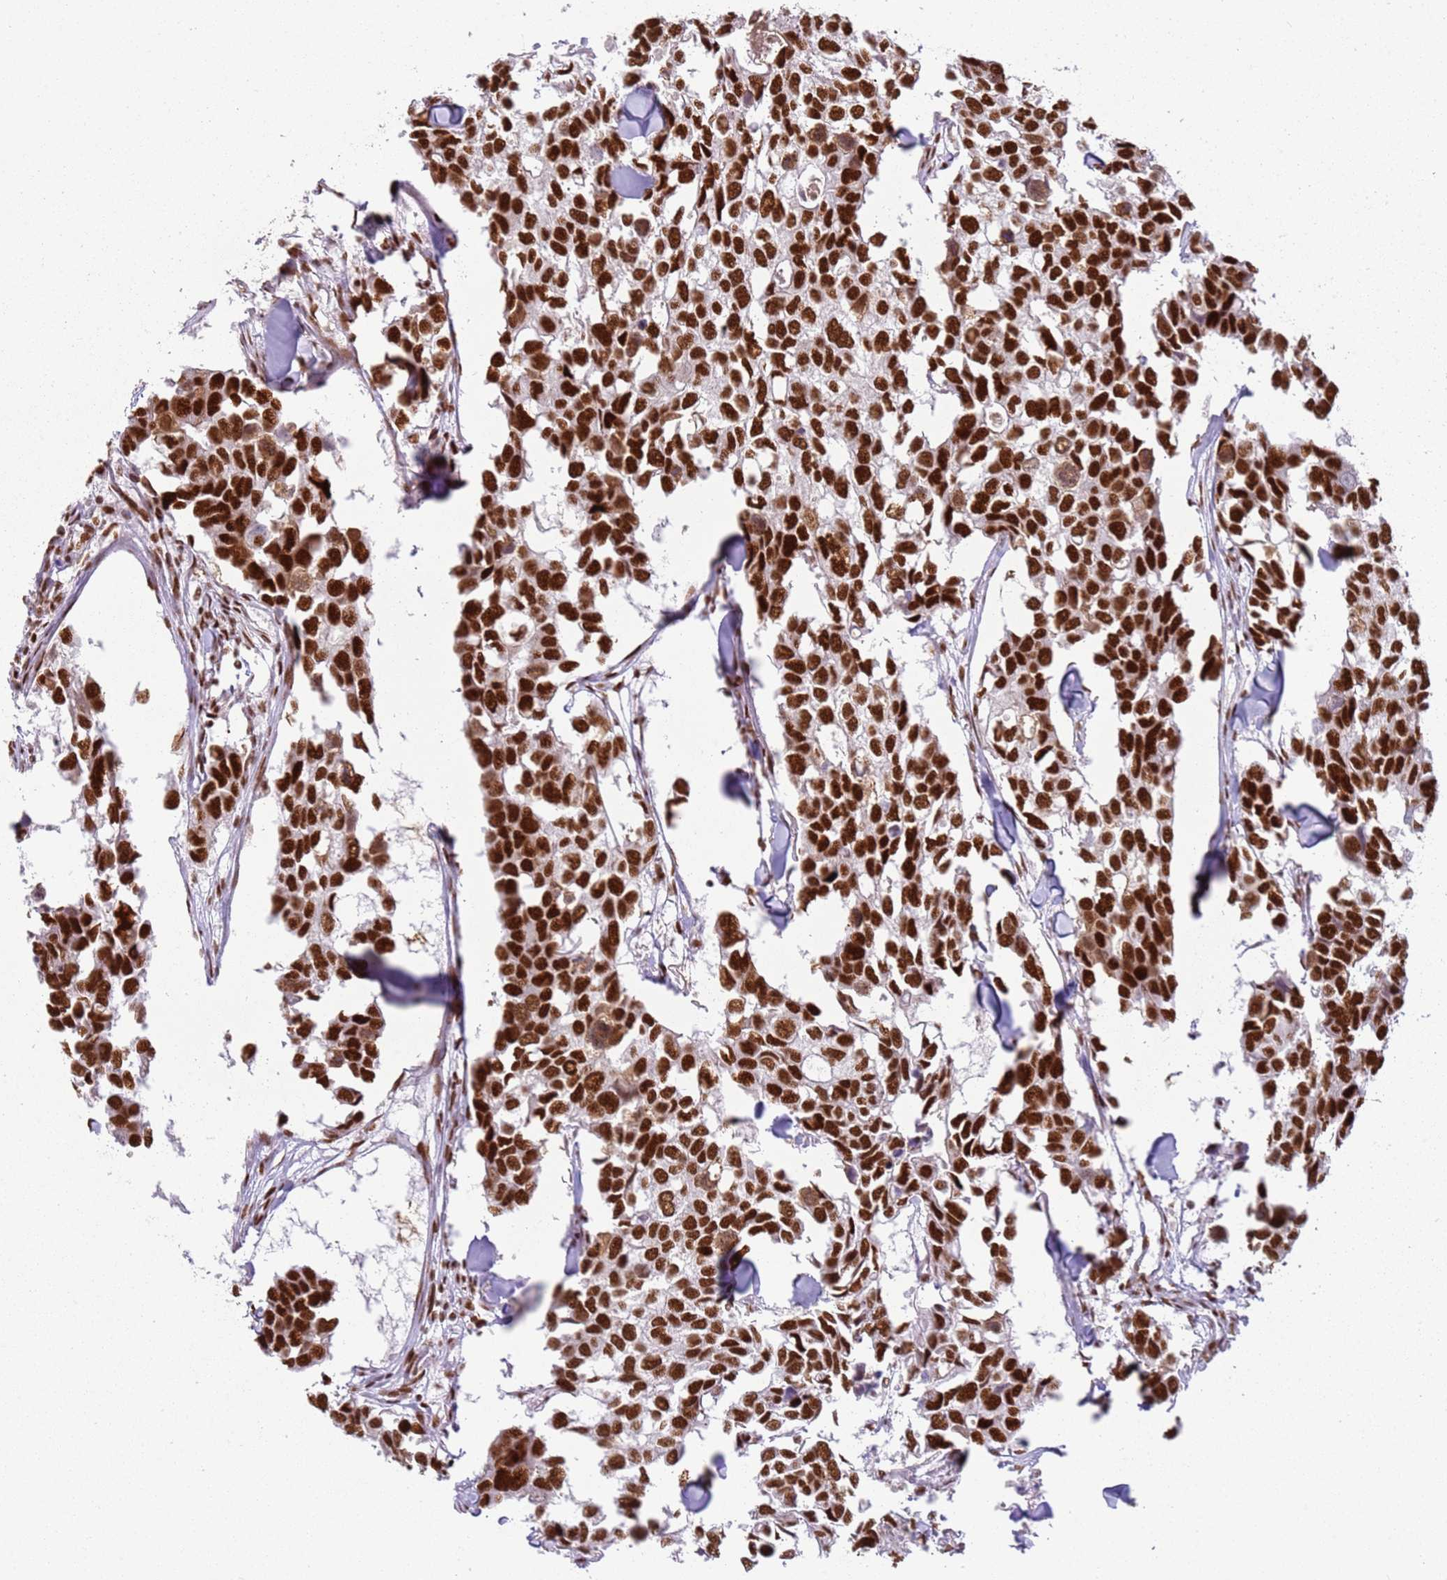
{"staining": {"intensity": "strong", "quantity": ">75%", "location": "nuclear"}, "tissue": "breast cancer", "cell_type": "Tumor cells", "image_type": "cancer", "snomed": [{"axis": "morphology", "description": "Duct carcinoma"}, {"axis": "topography", "description": "Breast"}], "caption": "Immunohistochemistry photomicrograph of human breast infiltrating ductal carcinoma stained for a protein (brown), which displays high levels of strong nuclear expression in about >75% of tumor cells.", "gene": "TENT4A", "patient": {"sex": "female", "age": 83}}